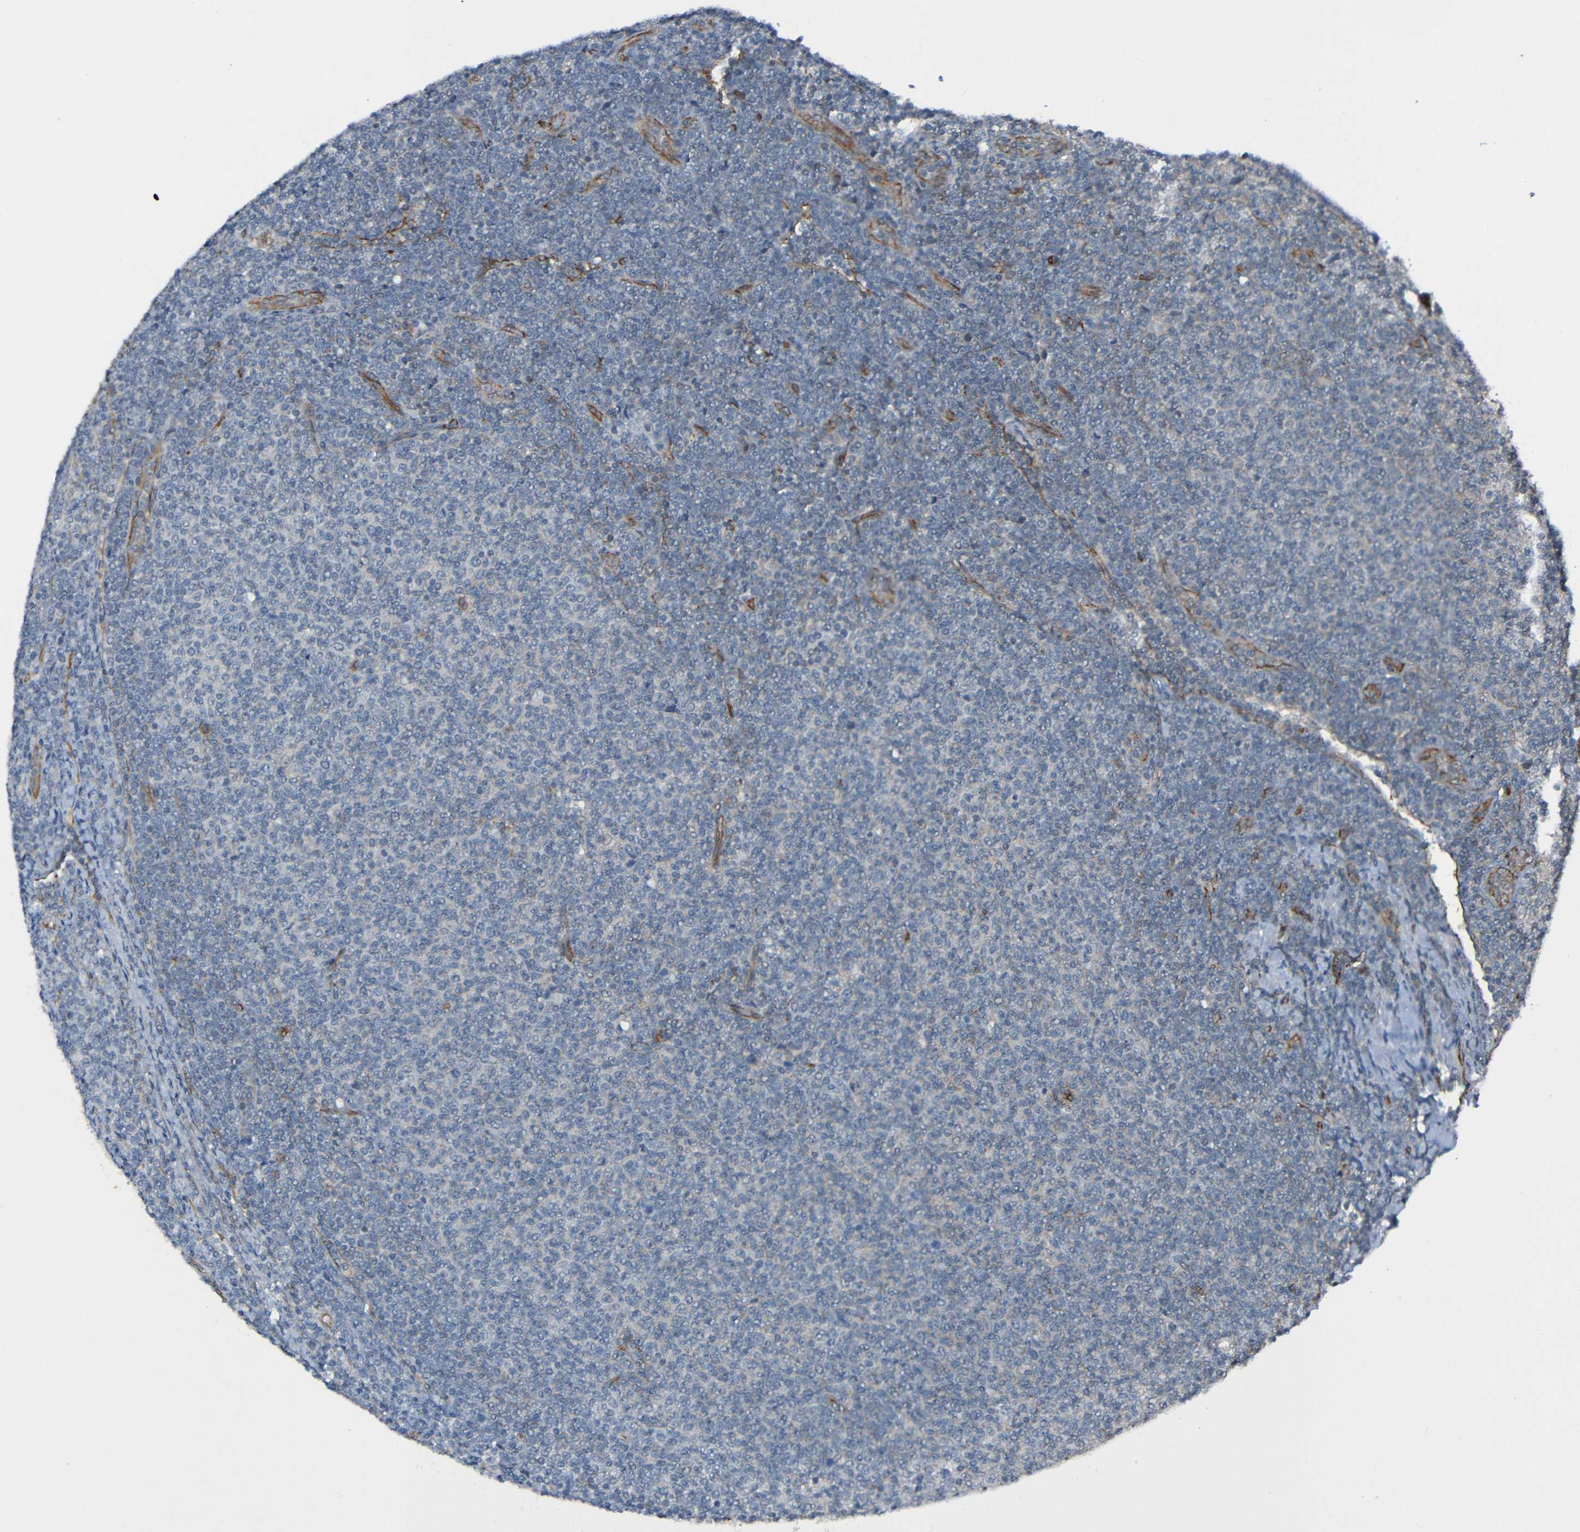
{"staining": {"intensity": "negative", "quantity": "none", "location": "none"}, "tissue": "lymphoma", "cell_type": "Tumor cells", "image_type": "cancer", "snomed": [{"axis": "morphology", "description": "Malignant lymphoma, non-Hodgkin's type, Low grade"}, {"axis": "topography", "description": "Lymph node"}], "caption": "The micrograph reveals no staining of tumor cells in lymphoma.", "gene": "LGR5", "patient": {"sex": "male", "age": 66}}